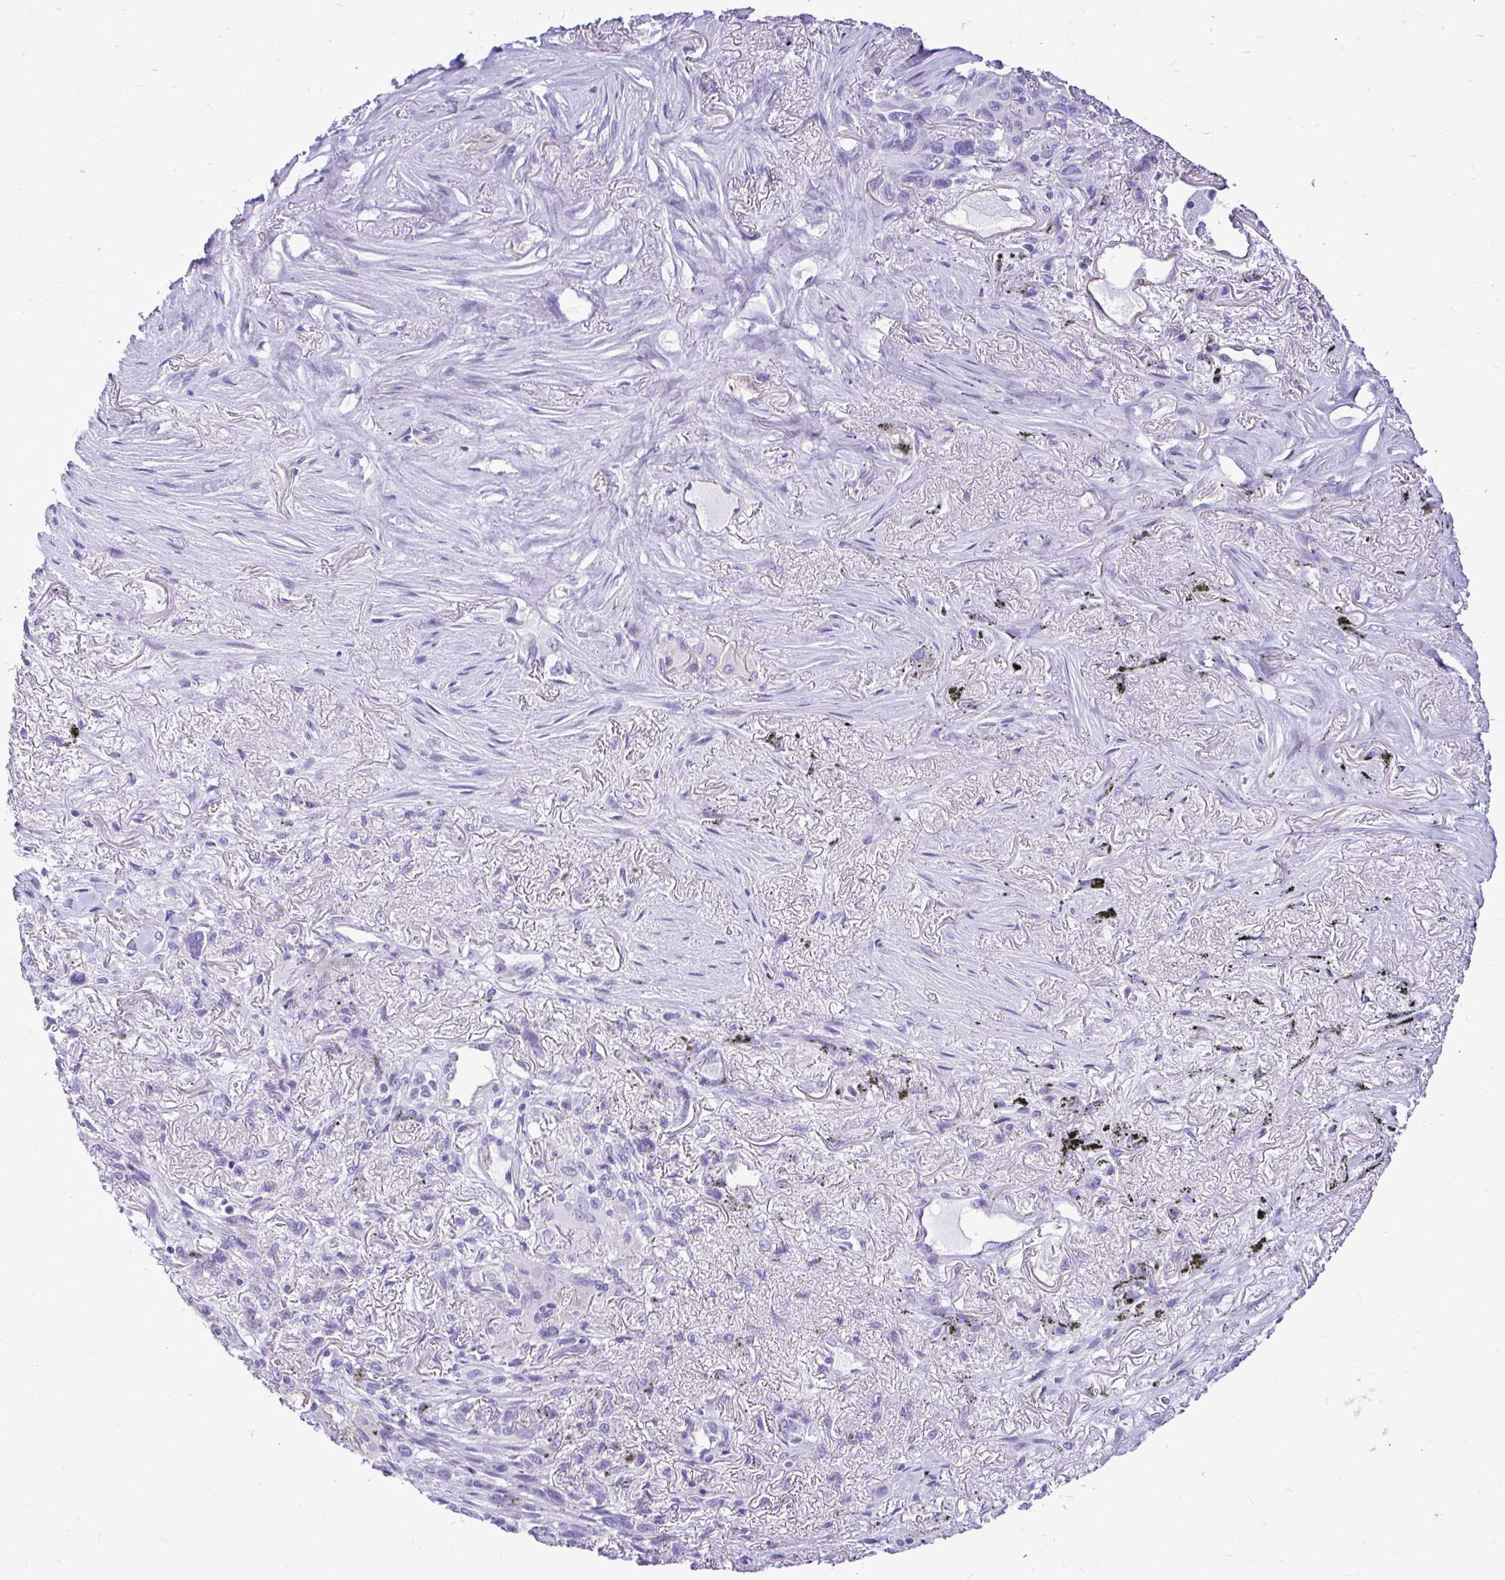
{"staining": {"intensity": "negative", "quantity": "none", "location": "none"}, "tissue": "melanoma", "cell_type": "Tumor cells", "image_type": "cancer", "snomed": [{"axis": "morphology", "description": "Malignant melanoma, Metastatic site"}, {"axis": "topography", "description": "Lung"}], "caption": "There is no significant positivity in tumor cells of malignant melanoma (metastatic site).", "gene": "ABCG2", "patient": {"sex": "male", "age": 48}}